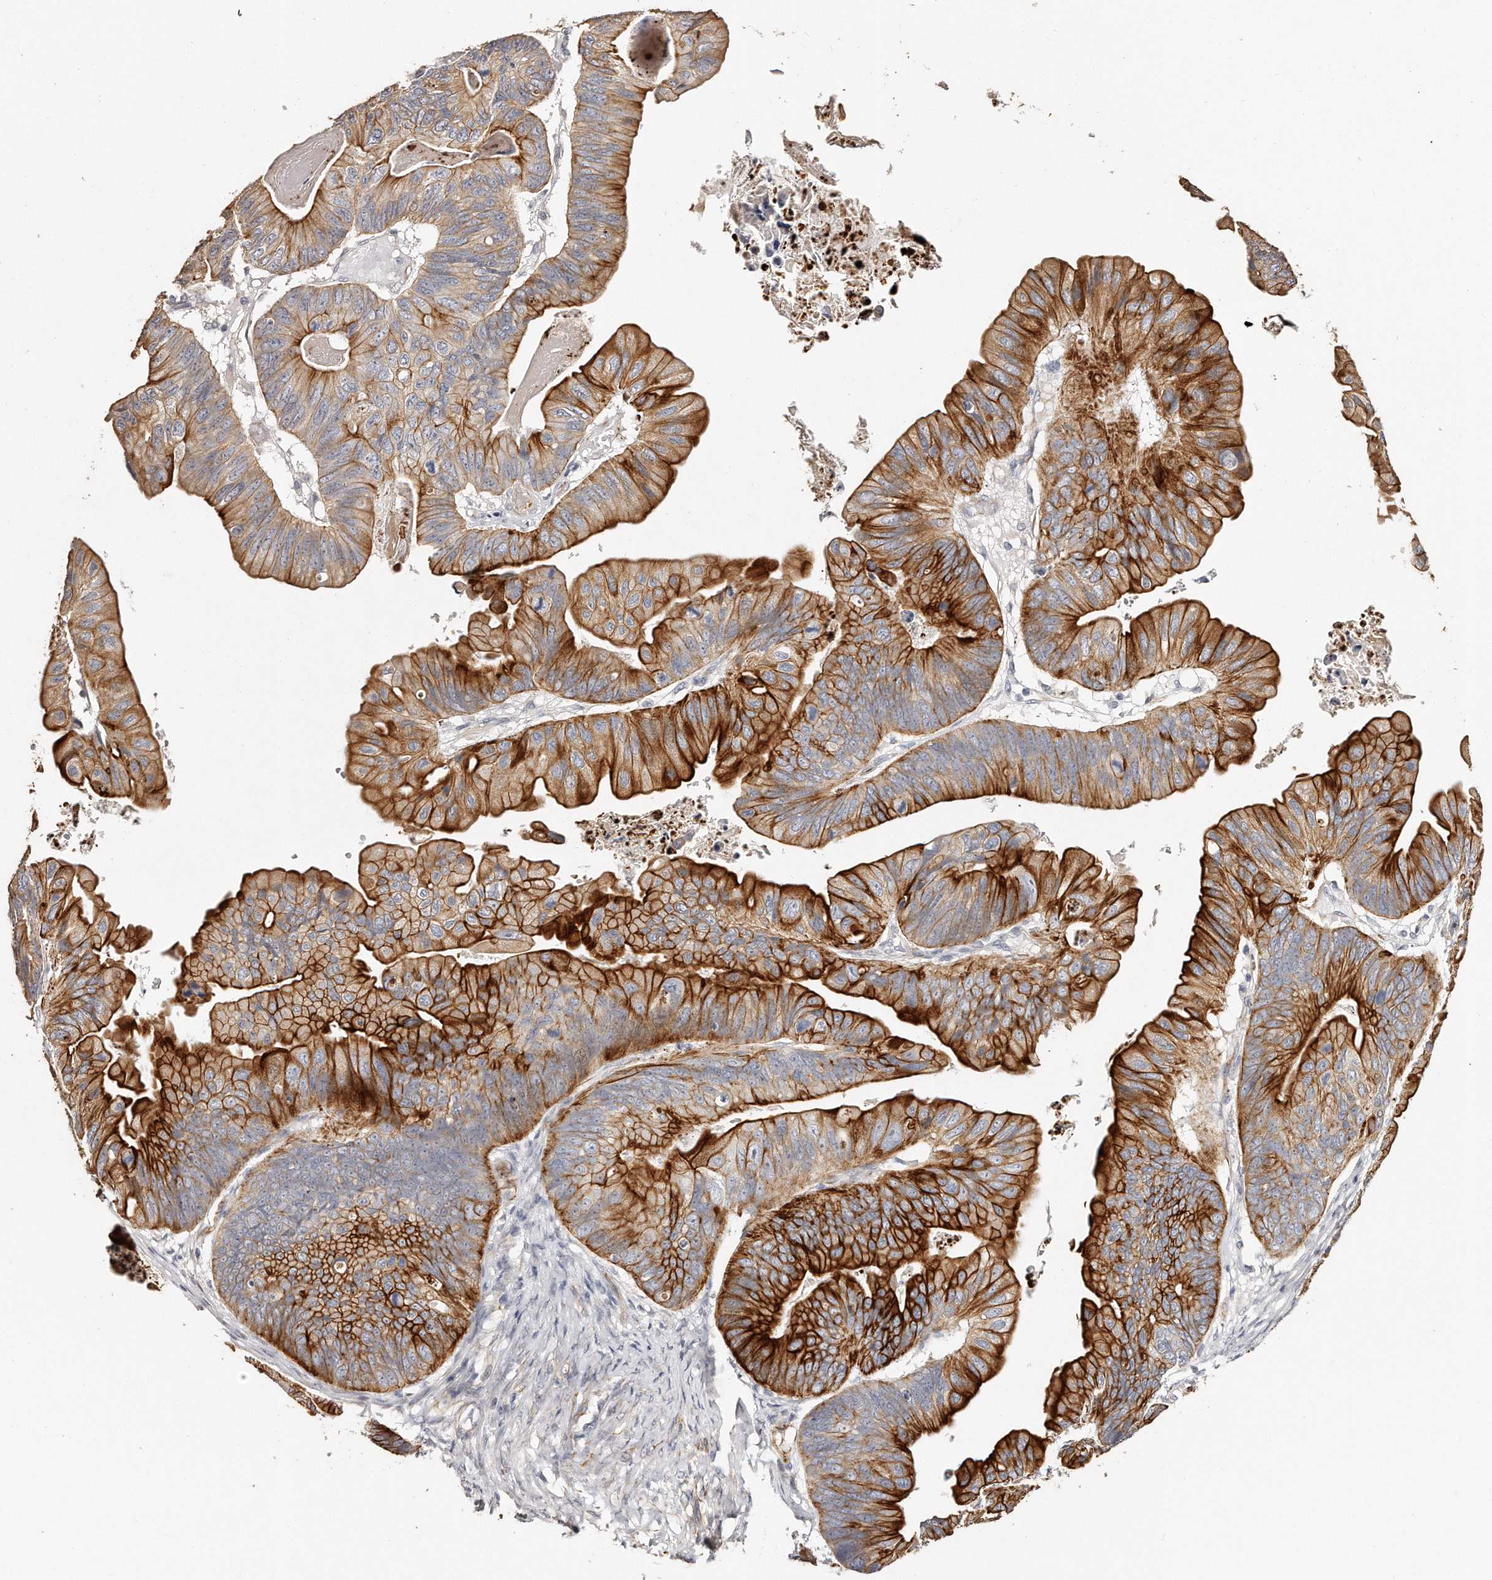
{"staining": {"intensity": "strong", "quantity": ">75%", "location": "cytoplasmic/membranous"}, "tissue": "ovarian cancer", "cell_type": "Tumor cells", "image_type": "cancer", "snomed": [{"axis": "morphology", "description": "Cystadenocarcinoma, mucinous, NOS"}, {"axis": "topography", "description": "Ovary"}], "caption": "Ovarian cancer stained with a protein marker demonstrates strong staining in tumor cells.", "gene": "ZYG11A", "patient": {"sex": "female", "age": 61}}